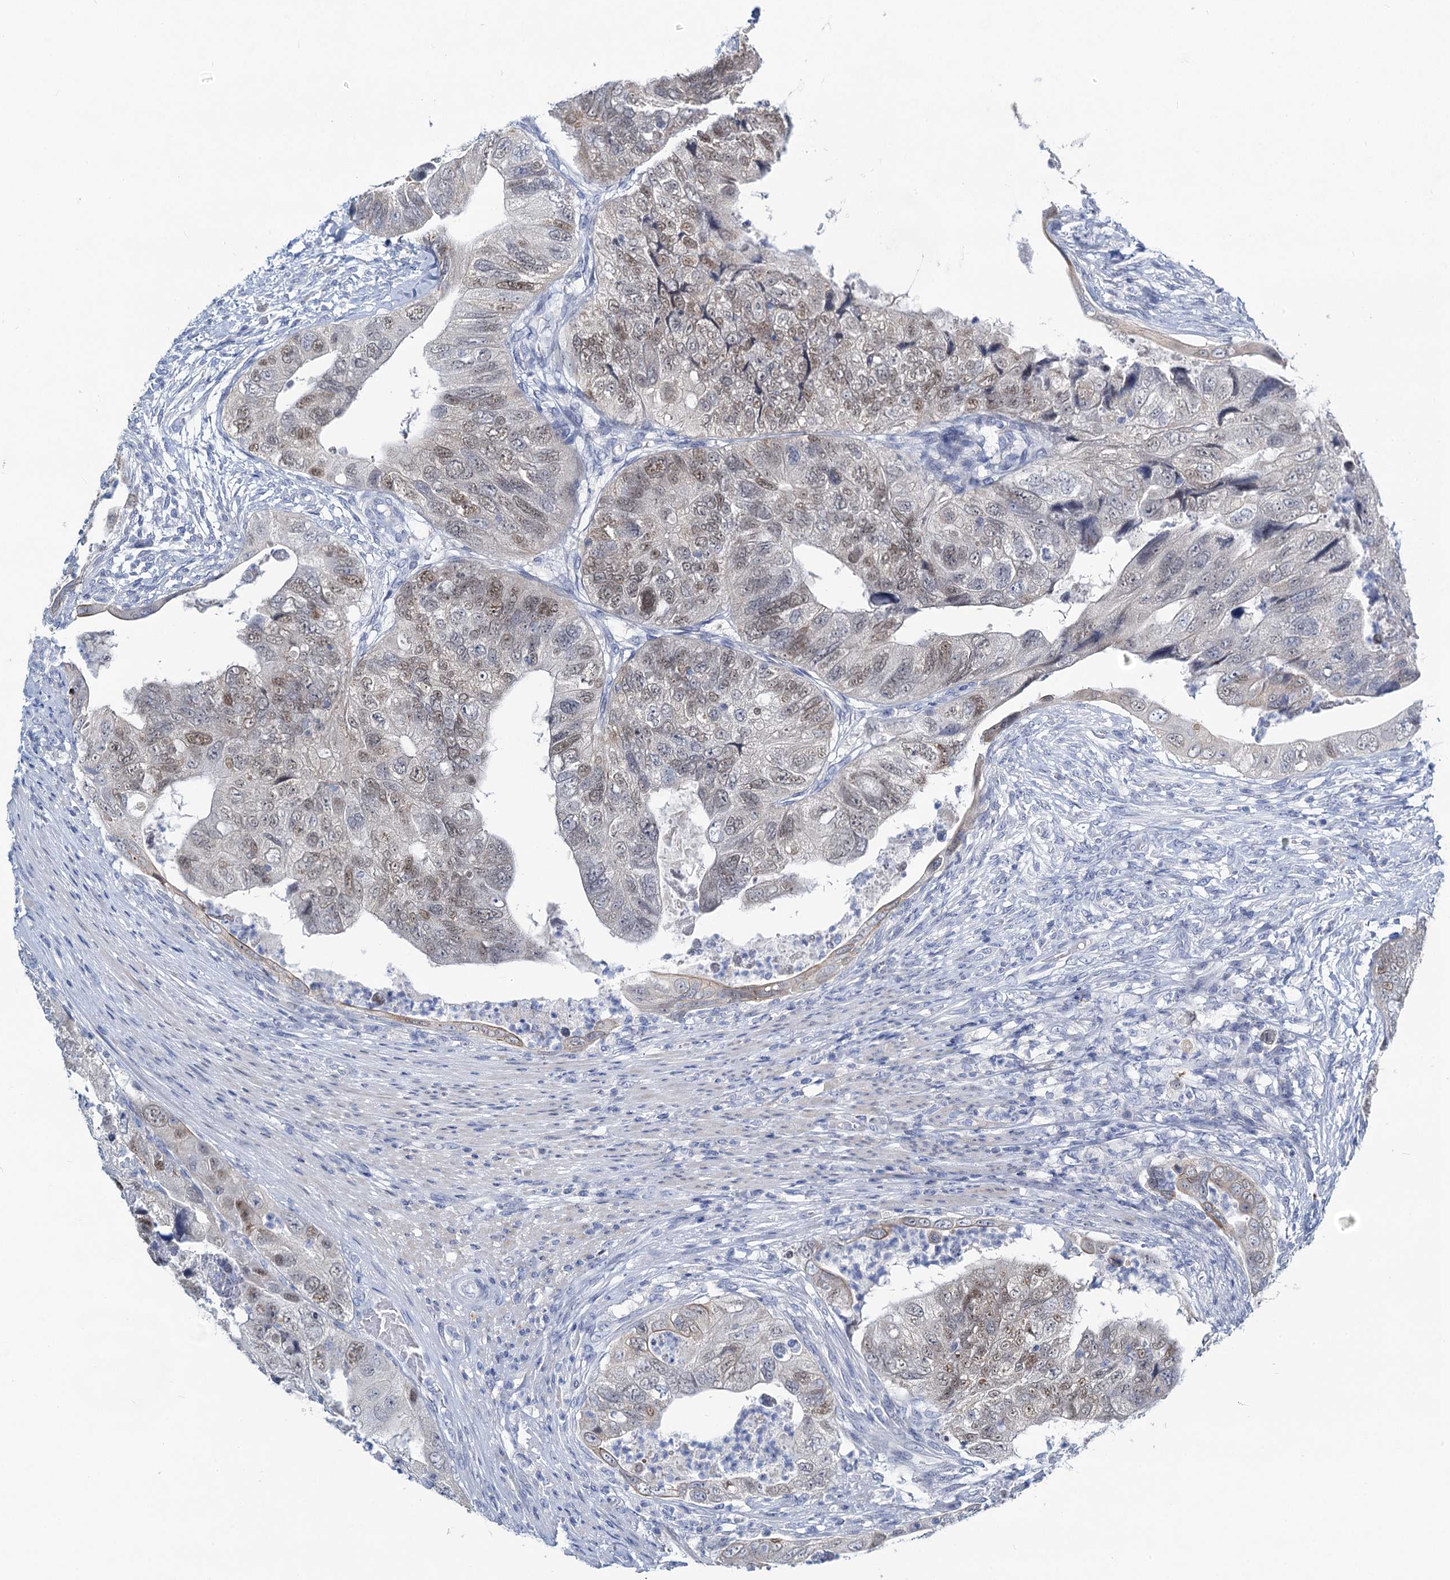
{"staining": {"intensity": "moderate", "quantity": "<25%", "location": "nuclear"}, "tissue": "colorectal cancer", "cell_type": "Tumor cells", "image_type": "cancer", "snomed": [{"axis": "morphology", "description": "Adenocarcinoma, NOS"}, {"axis": "topography", "description": "Rectum"}], "caption": "This is a micrograph of IHC staining of adenocarcinoma (colorectal), which shows moderate staining in the nuclear of tumor cells.", "gene": "TOX3", "patient": {"sex": "male", "age": 63}}